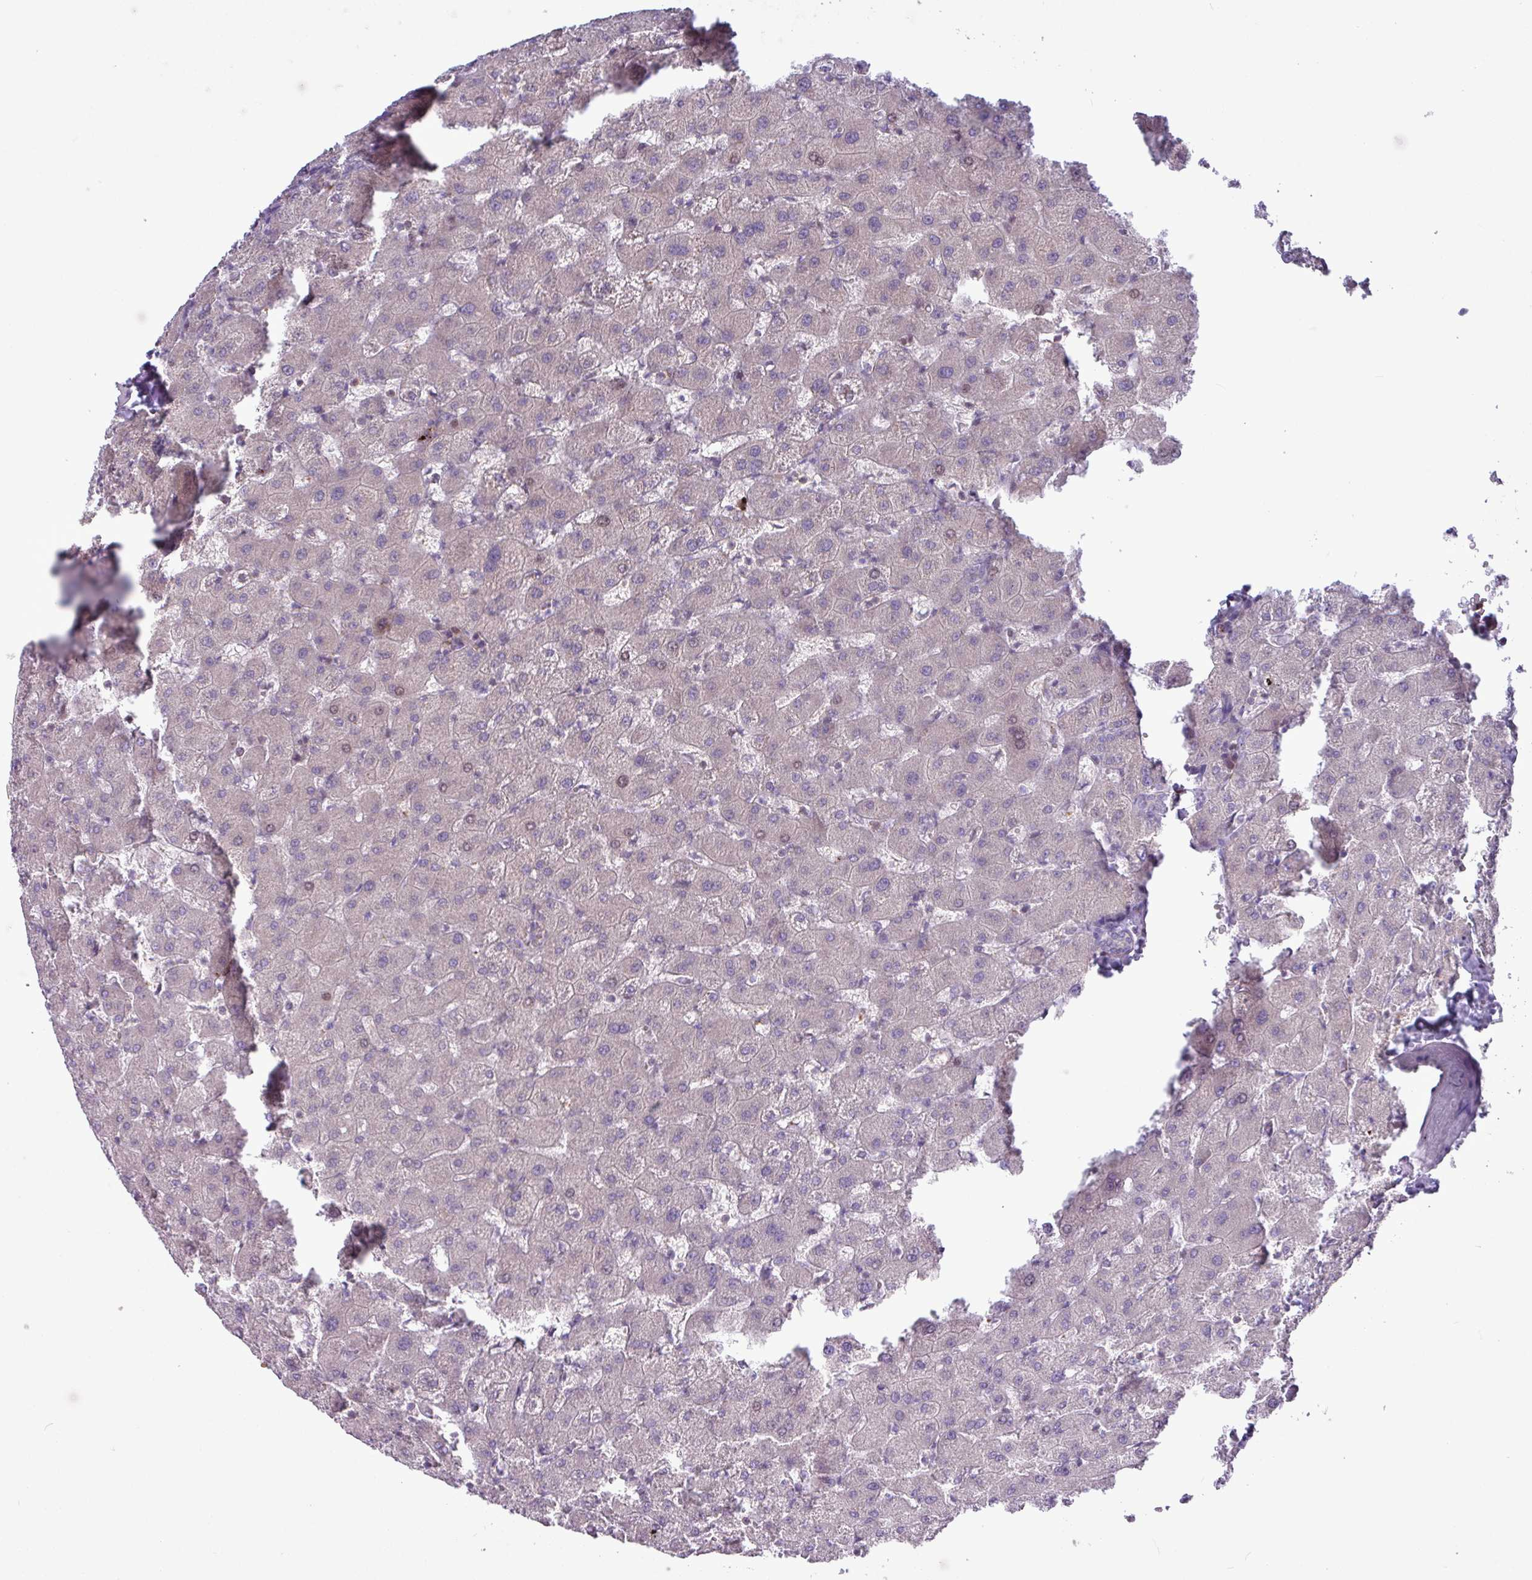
{"staining": {"intensity": "negative", "quantity": "none", "location": "none"}, "tissue": "liver", "cell_type": "Cholangiocytes", "image_type": "normal", "snomed": [{"axis": "morphology", "description": "Normal tissue, NOS"}, {"axis": "topography", "description": "Liver"}], "caption": "This image is of normal liver stained with immunohistochemistry to label a protein in brown with the nuclei are counter-stained blue. There is no staining in cholangiocytes.", "gene": "RTL3", "patient": {"sex": "female", "age": 63}}